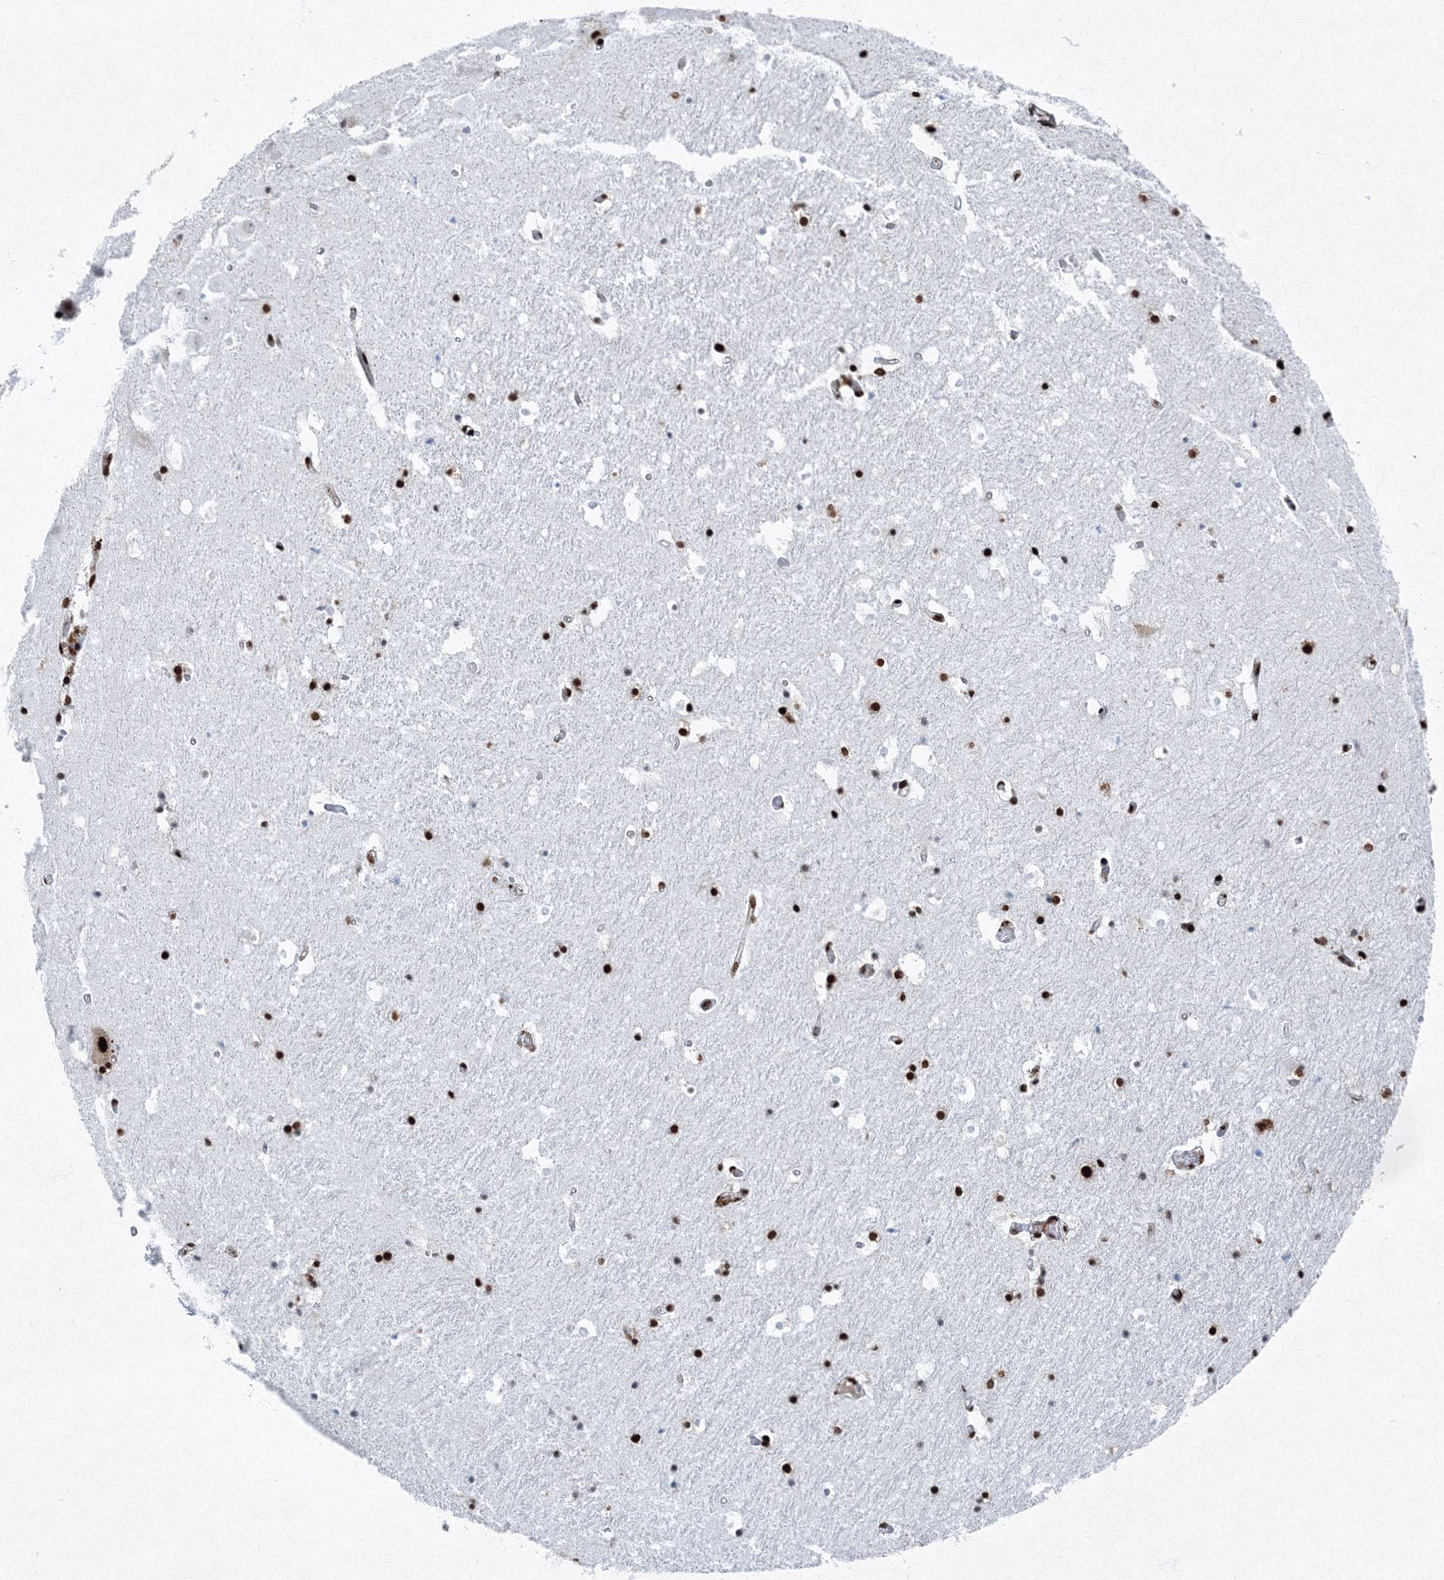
{"staining": {"intensity": "strong", "quantity": ">75%", "location": "nuclear"}, "tissue": "hippocampus", "cell_type": "Glial cells", "image_type": "normal", "snomed": [{"axis": "morphology", "description": "Normal tissue, NOS"}, {"axis": "topography", "description": "Hippocampus"}], "caption": "Strong nuclear staining for a protein is identified in about >75% of glial cells of unremarkable hippocampus using immunohistochemistry.", "gene": "SNRPC", "patient": {"sex": "female", "age": 52}}